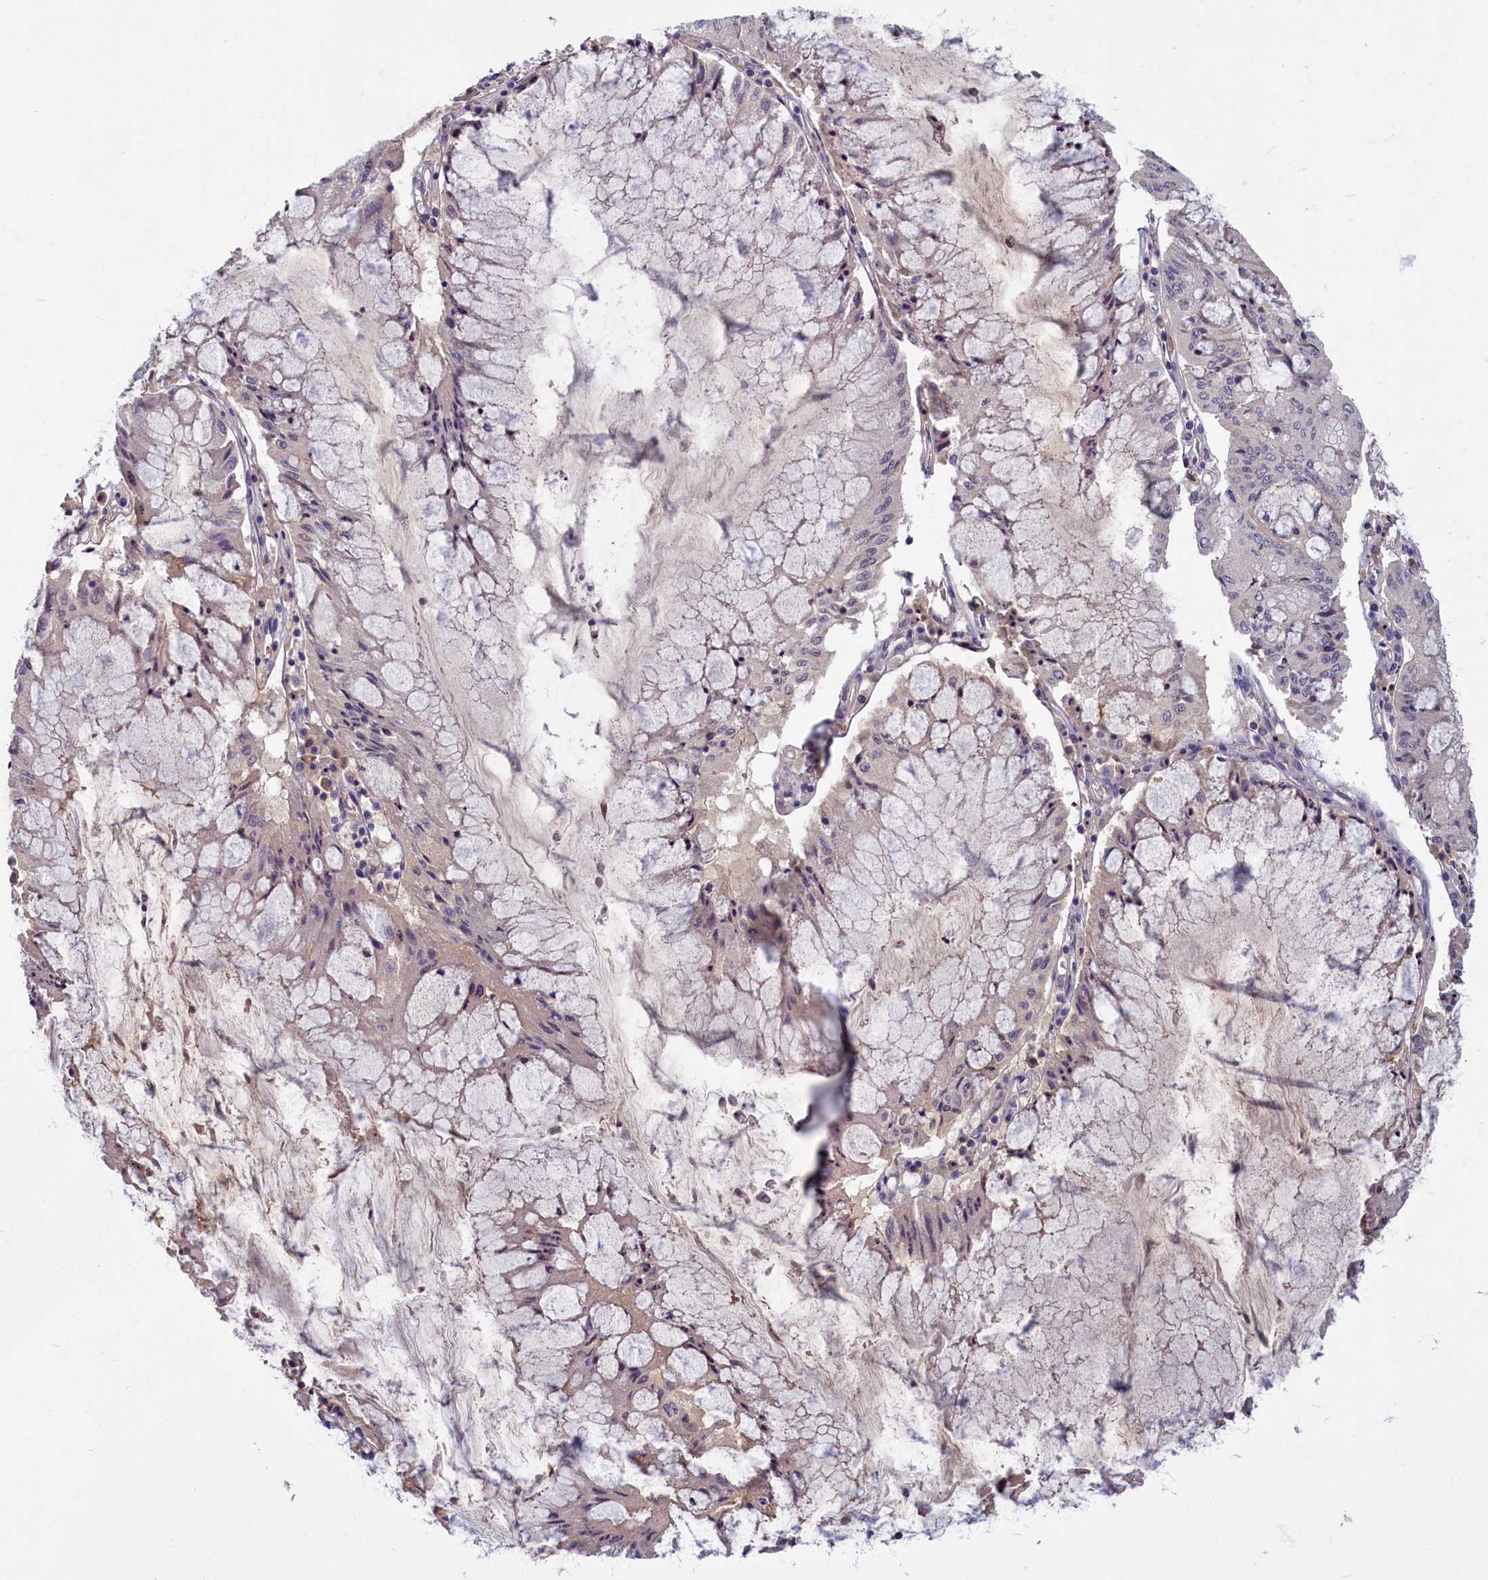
{"staining": {"intensity": "negative", "quantity": "none", "location": "none"}, "tissue": "pancreatic cancer", "cell_type": "Tumor cells", "image_type": "cancer", "snomed": [{"axis": "morphology", "description": "Adenocarcinoma, NOS"}, {"axis": "topography", "description": "Pancreas"}], "caption": "The immunohistochemistry (IHC) histopathology image has no significant staining in tumor cells of pancreatic cancer (adenocarcinoma) tissue.", "gene": "SV2C", "patient": {"sex": "female", "age": 50}}